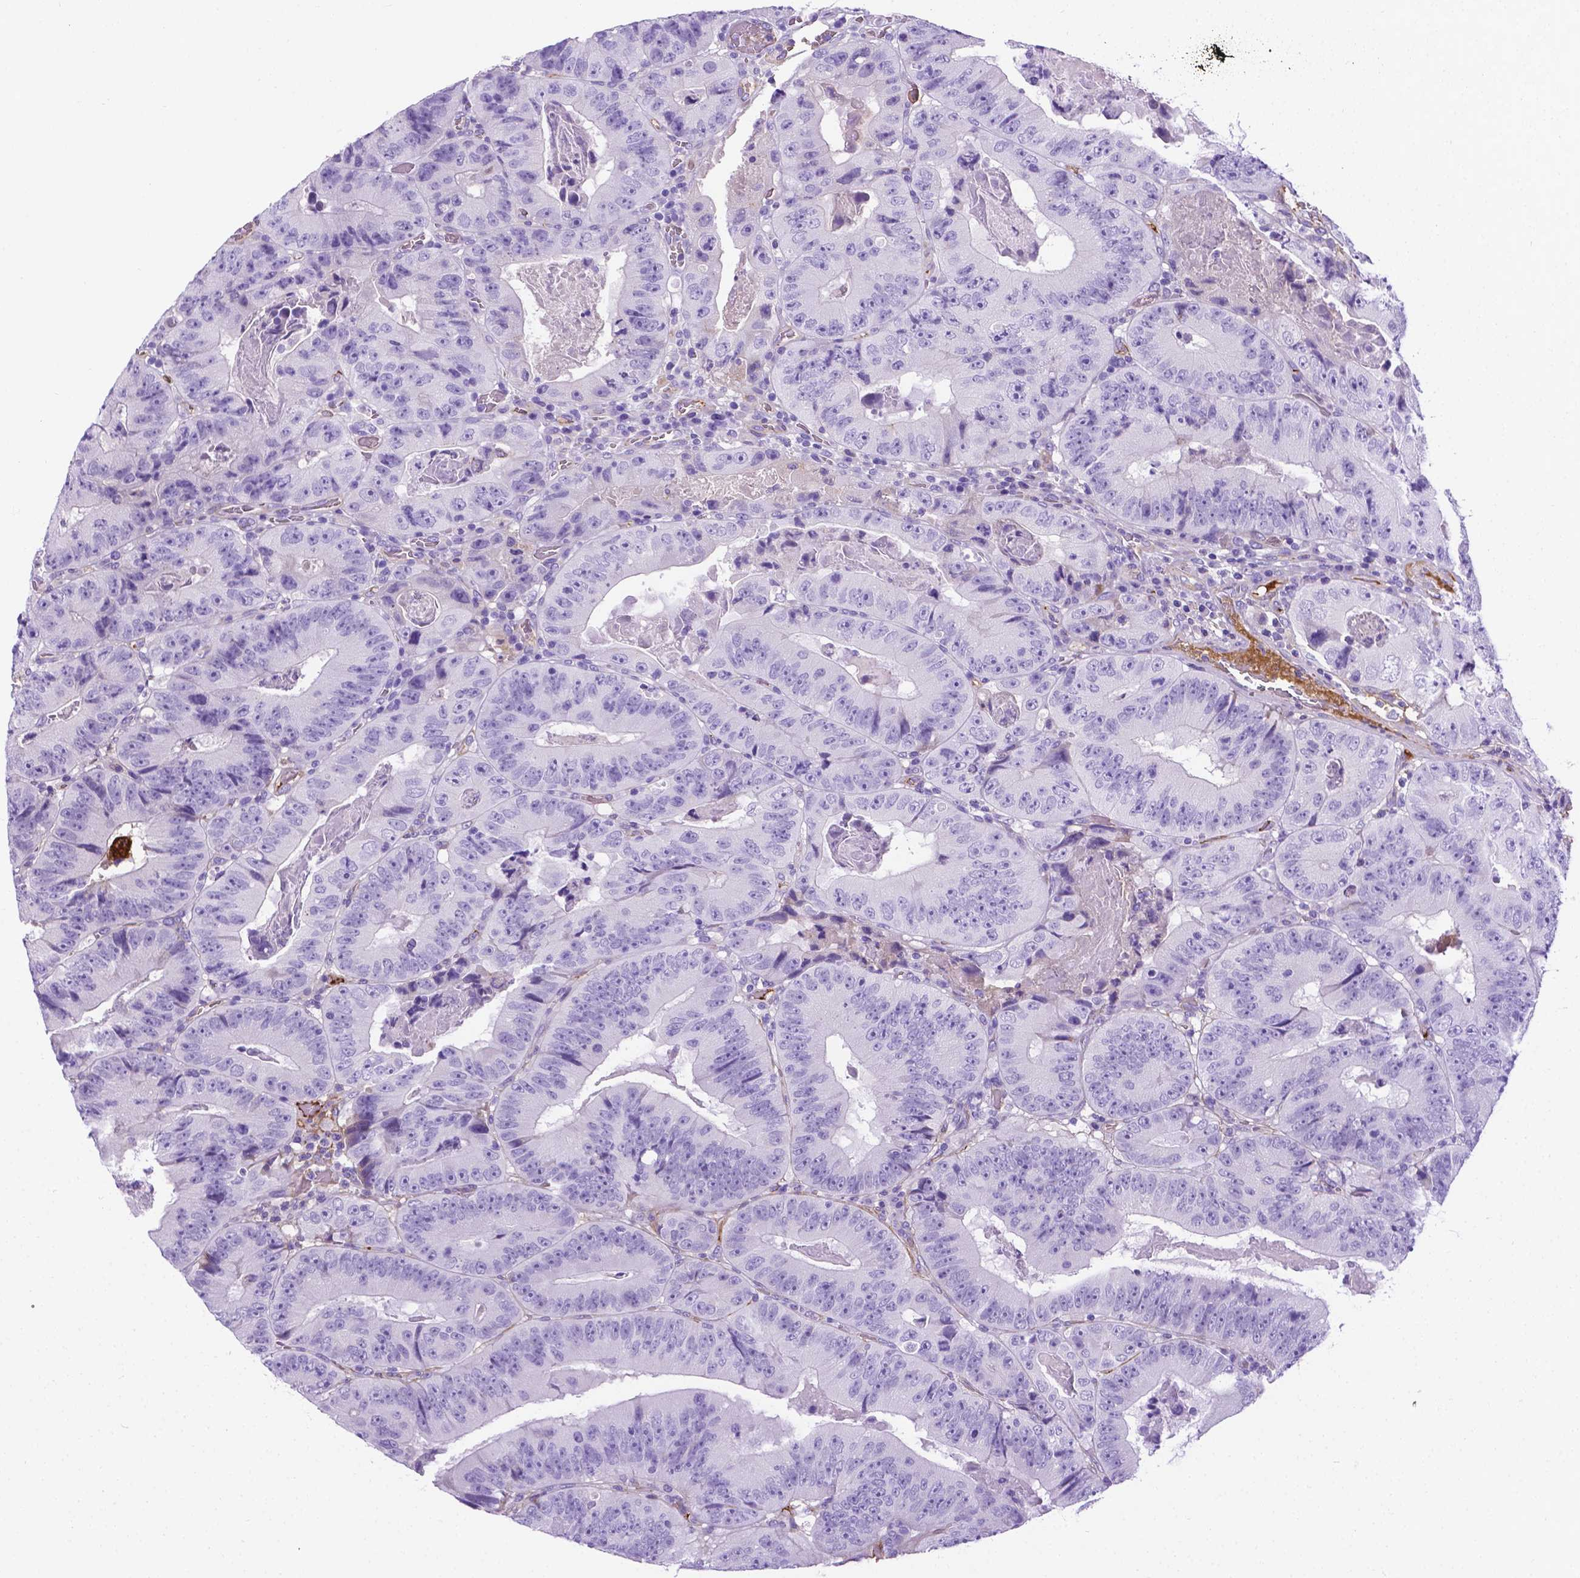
{"staining": {"intensity": "negative", "quantity": "none", "location": "none"}, "tissue": "colorectal cancer", "cell_type": "Tumor cells", "image_type": "cancer", "snomed": [{"axis": "morphology", "description": "Adenocarcinoma, NOS"}, {"axis": "topography", "description": "Colon"}], "caption": "DAB (3,3'-diaminobenzidine) immunohistochemical staining of human colorectal cancer reveals no significant positivity in tumor cells. (DAB (3,3'-diaminobenzidine) IHC, high magnification).", "gene": "APOE", "patient": {"sex": "female", "age": 86}}